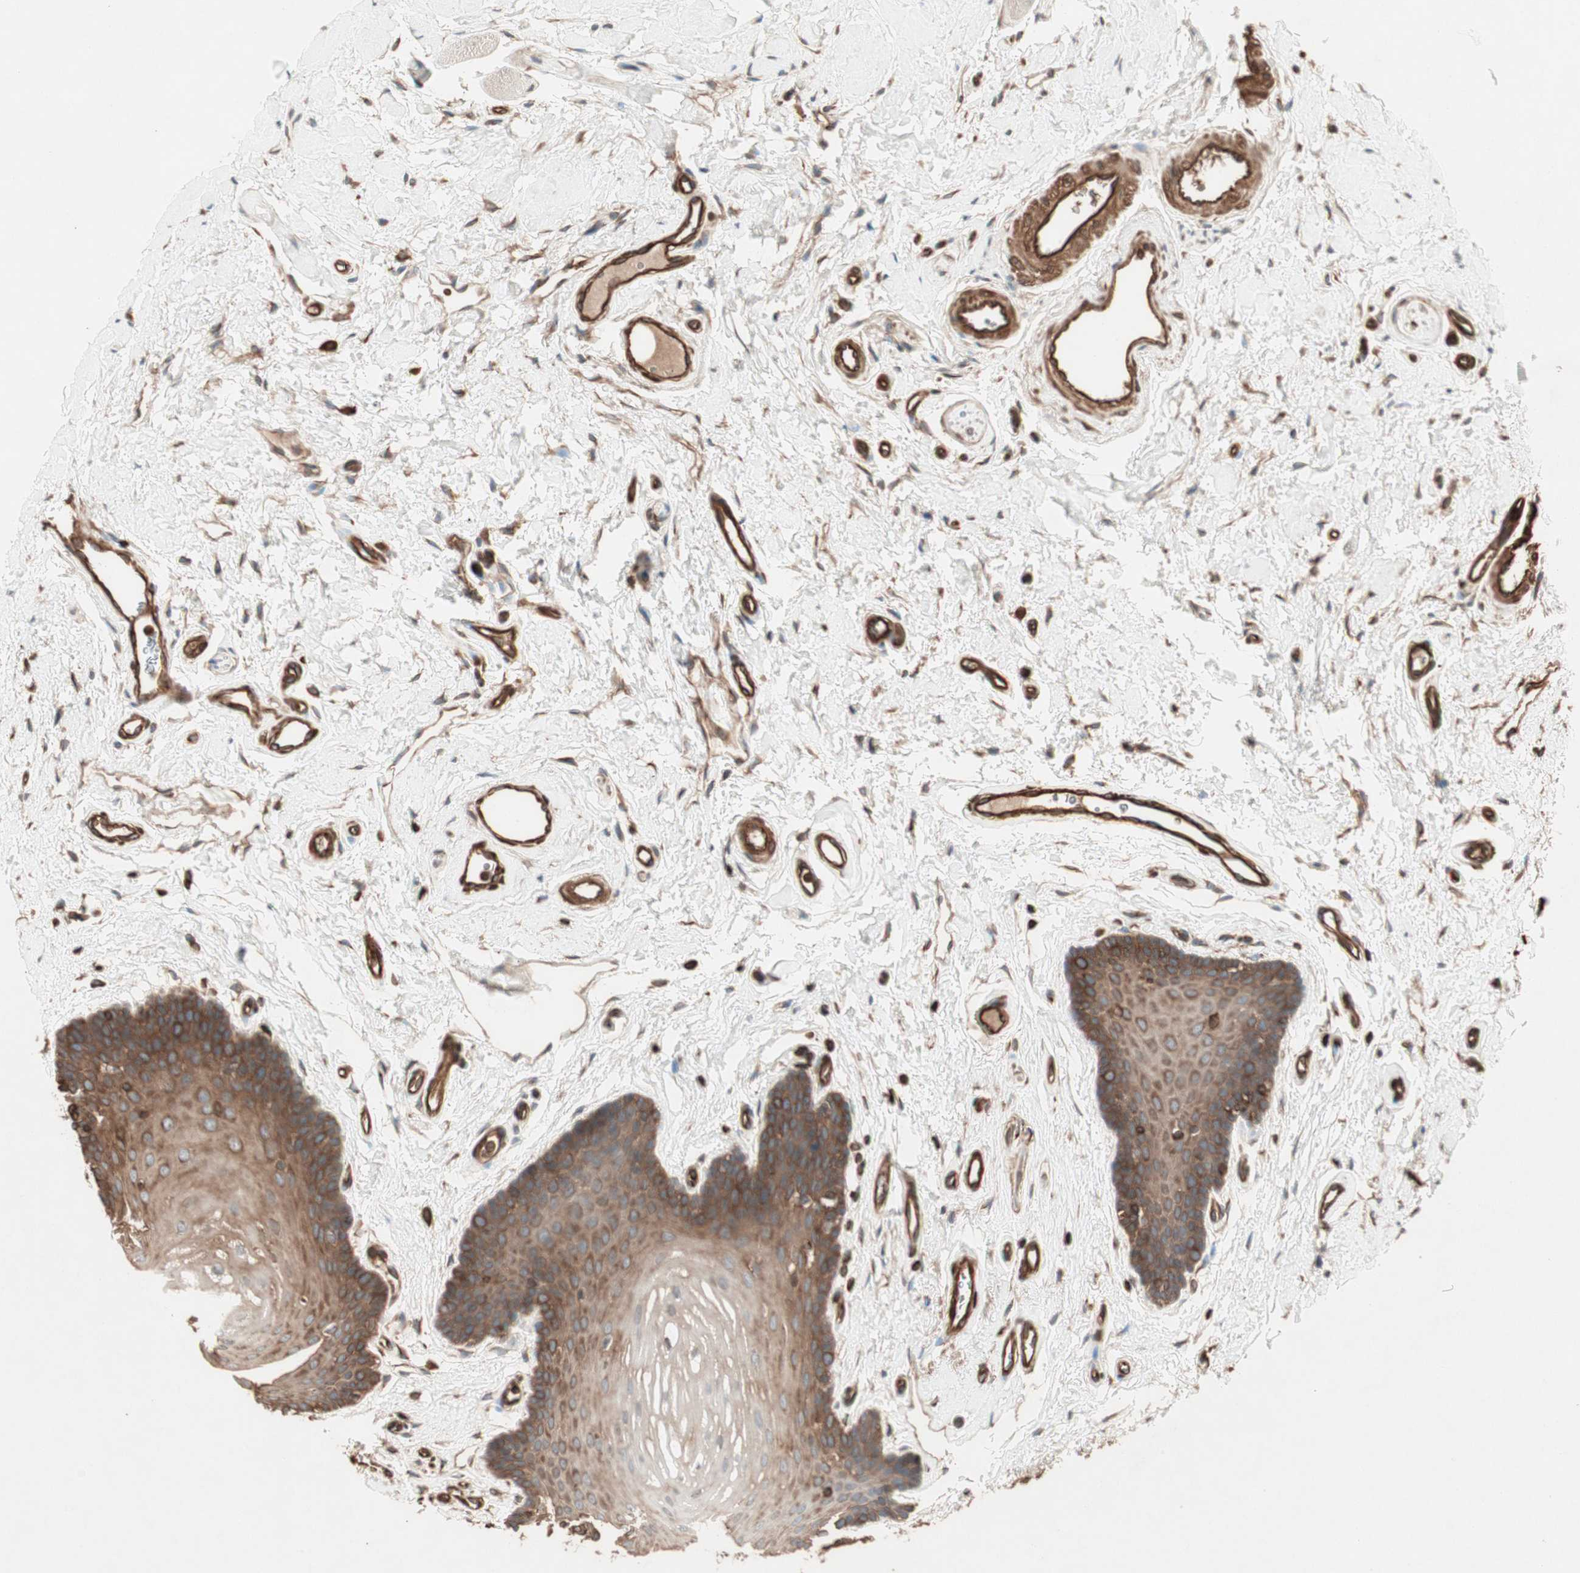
{"staining": {"intensity": "strong", "quantity": ">75%", "location": "cytoplasmic/membranous"}, "tissue": "oral mucosa", "cell_type": "Squamous epithelial cells", "image_type": "normal", "snomed": [{"axis": "morphology", "description": "Normal tissue, NOS"}, {"axis": "topography", "description": "Oral tissue"}], "caption": "Human oral mucosa stained with a protein marker exhibits strong staining in squamous epithelial cells.", "gene": "TCP11L1", "patient": {"sex": "male", "age": 62}}